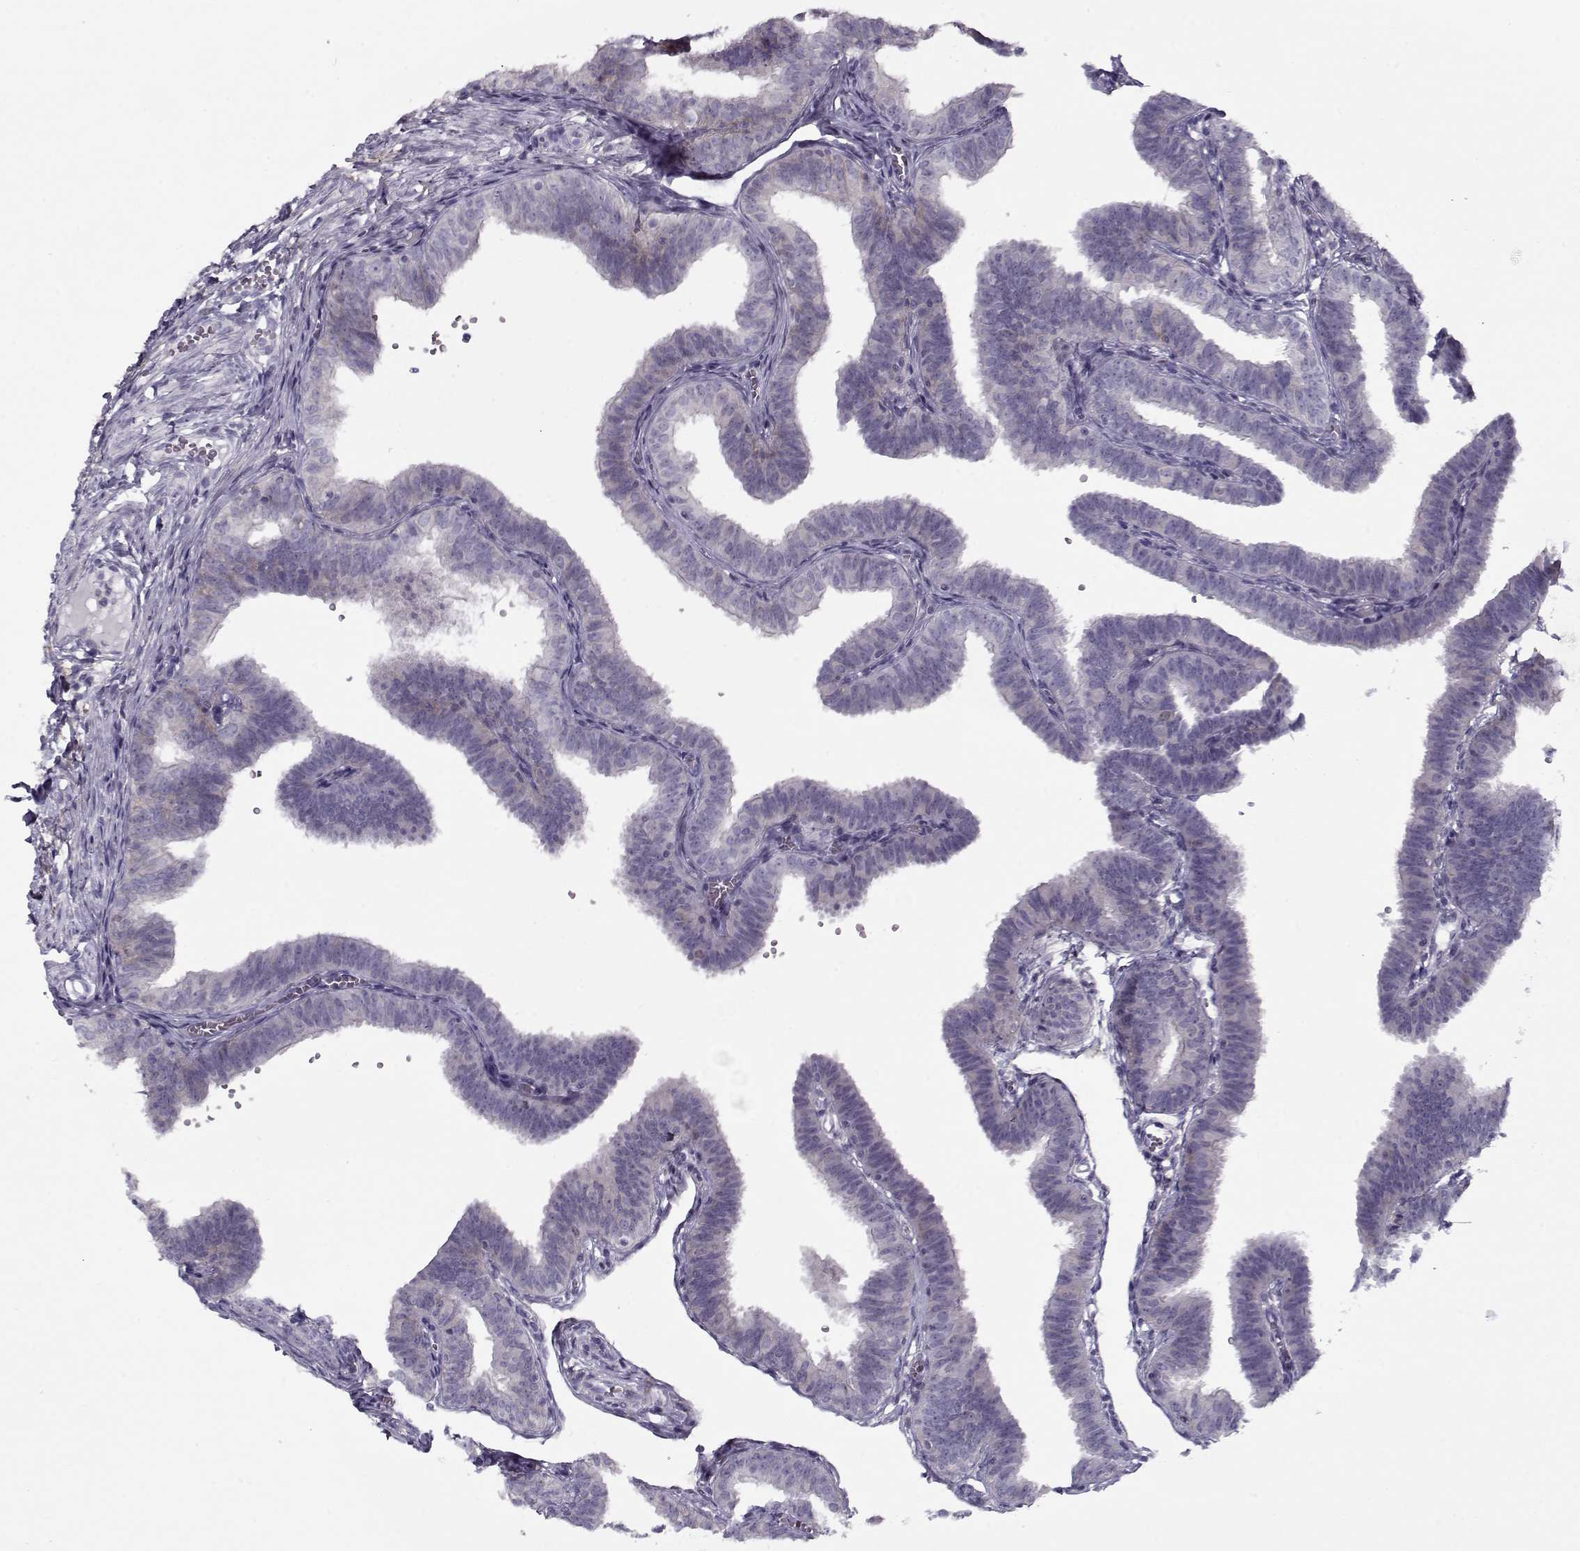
{"staining": {"intensity": "negative", "quantity": "none", "location": "none"}, "tissue": "fallopian tube", "cell_type": "Glandular cells", "image_type": "normal", "snomed": [{"axis": "morphology", "description": "Normal tissue, NOS"}, {"axis": "topography", "description": "Fallopian tube"}], "caption": "Immunohistochemistry (IHC) histopathology image of benign fallopian tube: human fallopian tube stained with DAB (3,3'-diaminobenzidine) shows no significant protein staining in glandular cells.", "gene": "PP2D1", "patient": {"sex": "female", "age": 25}}